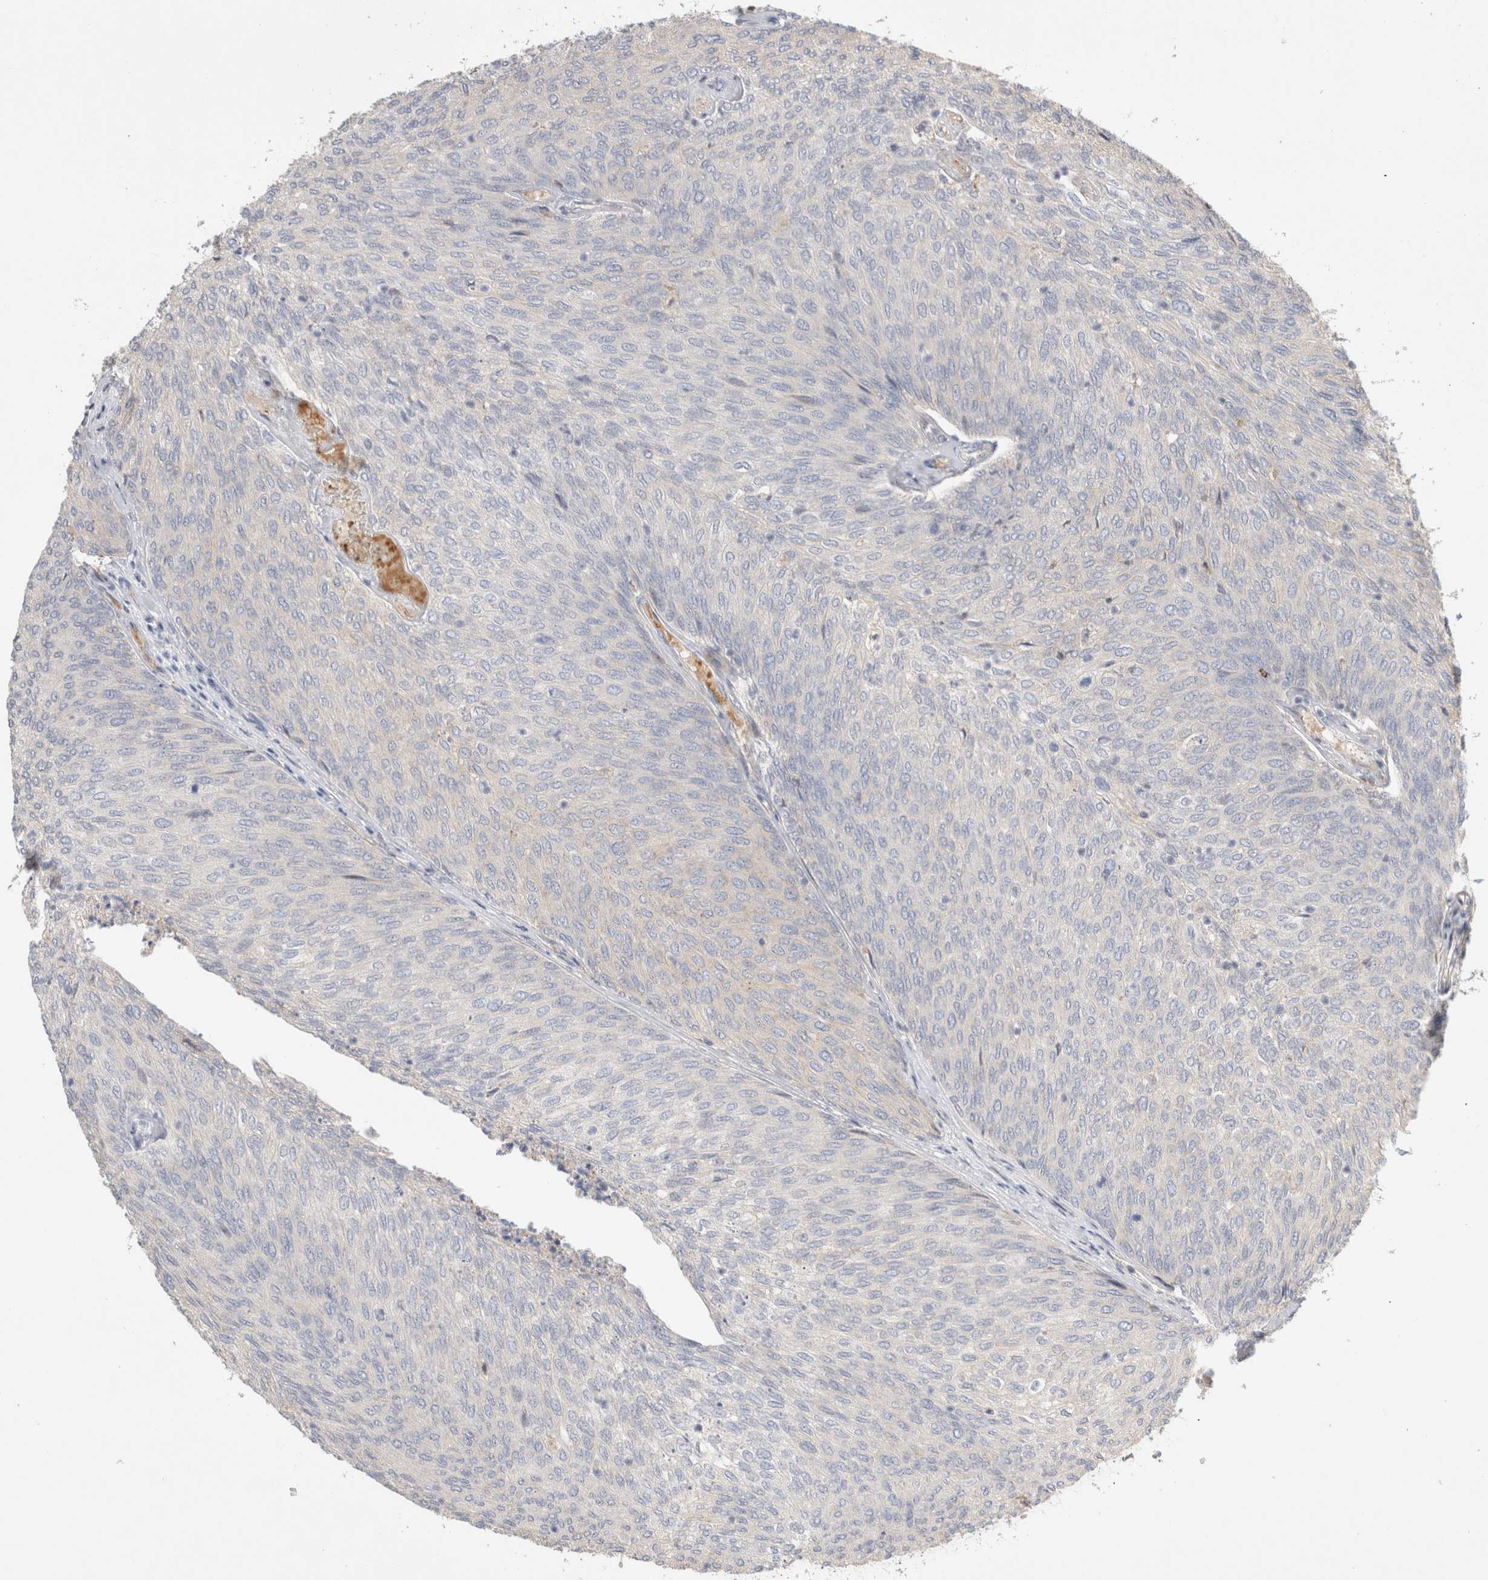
{"staining": {"intensity": "negative", "quantity": "none", "location": "none"}, "tissue": "urothelial cancer", "cell_type": "Tumor cells", "image_type": "cancer", "snomed": [{"axis": "morphology", "description": "Urothelial carcinoma, Low grade"}, {"axis": "topography", "description": "Urinary bladder"}], "caption": "The image shows no significant positivity in tumor cells of urothelial carcinoma (low-grade).", "gene": "OTUD6B", "patient": {"sex": "female", "age": 79}}